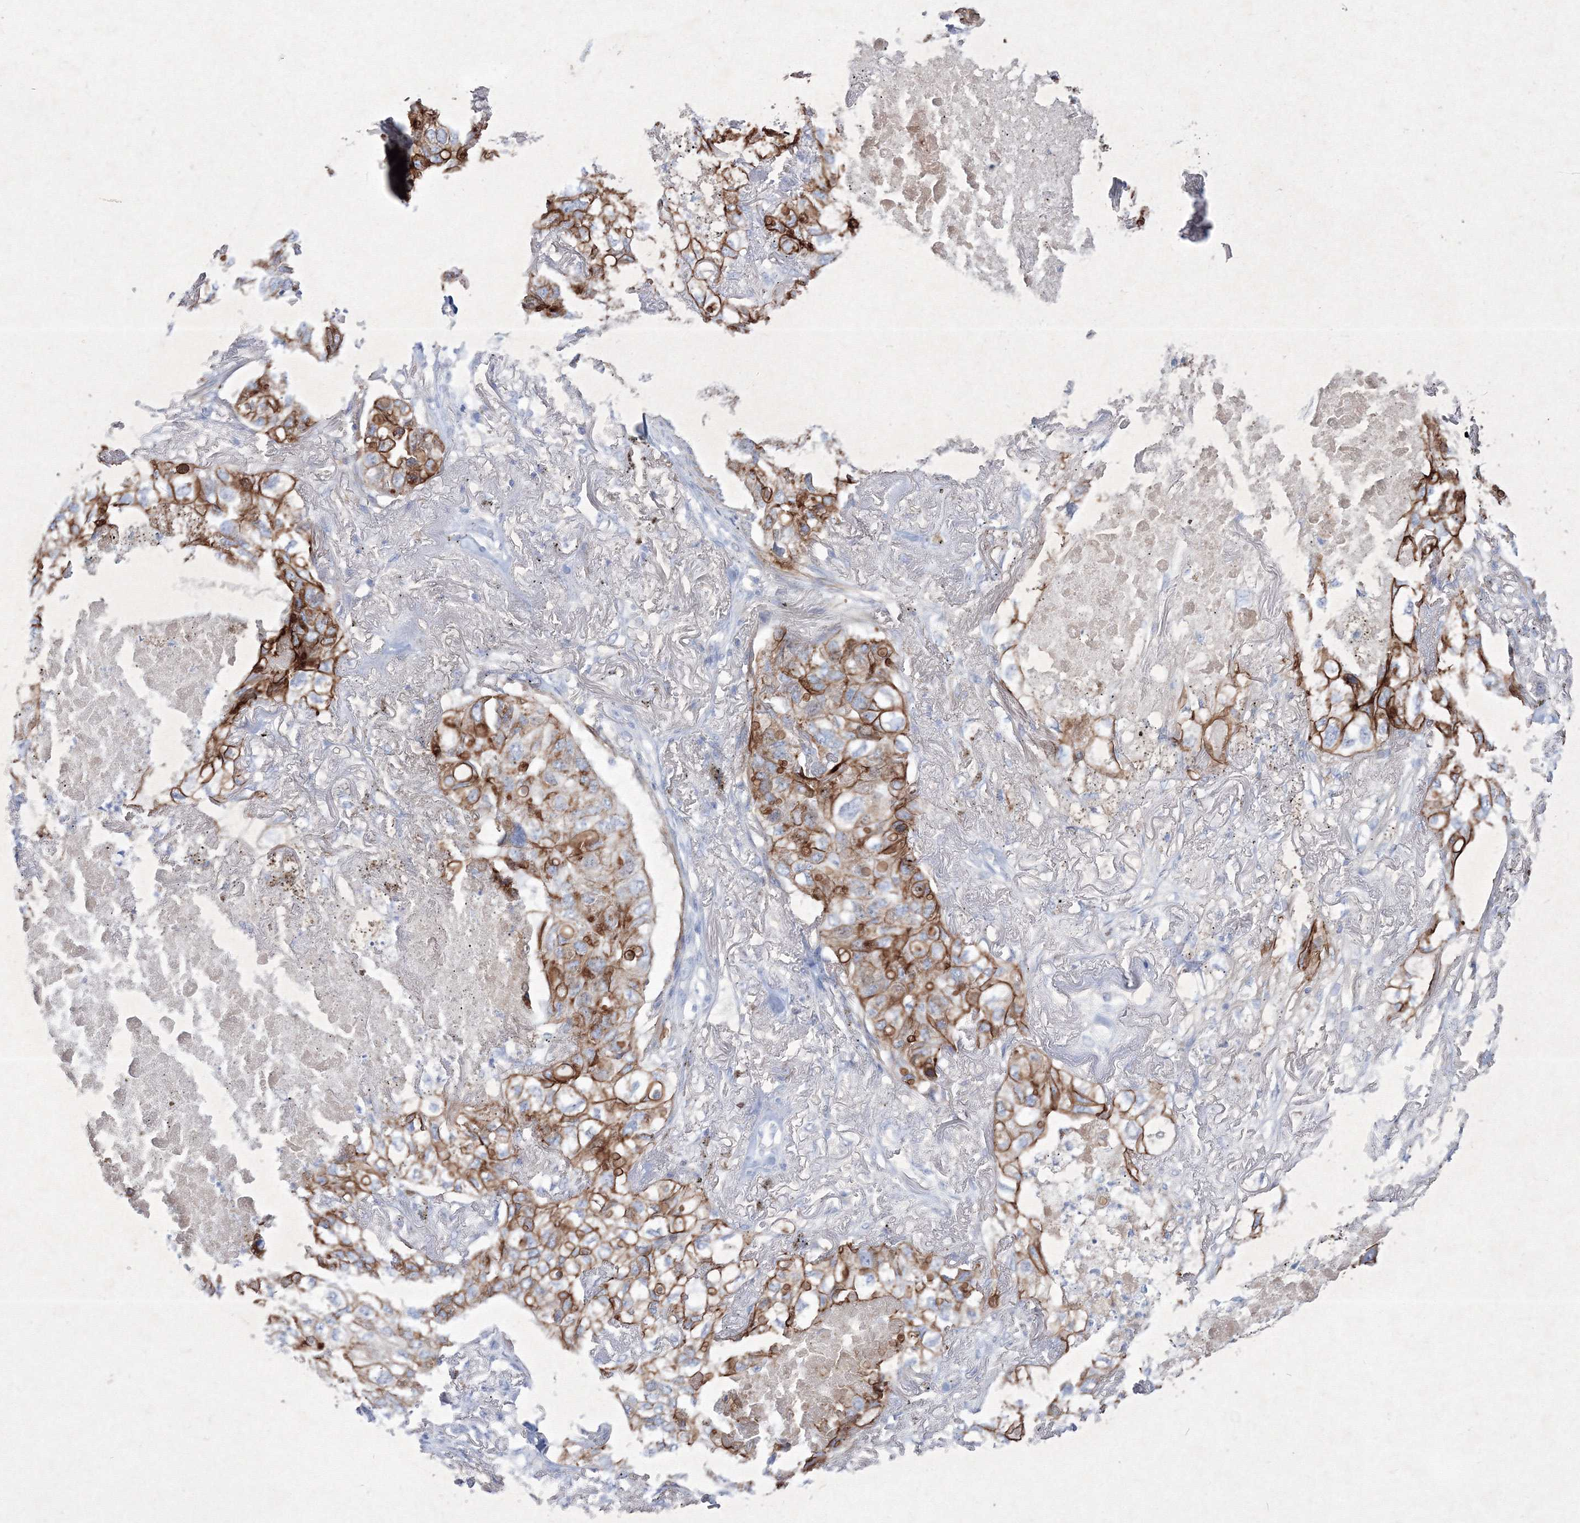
{"staining": {"intensity": "strong", "quantity": ">75%", "location": "cytoplasmic/membranous"}, "tissue": "lung cancer", "cell_type": "Tumor cells", "image_type": "cancer", "snomed": [{"axis": "morphology", "description": "Adenocarcinoma, NOS"}, {"axis": "topography", "description": "Lung"}], "caption": "IHC (DAB) staining of lung cancer reveals strong cytoplasmic/membranous protein positivity in approximately >75% of tumor cells.", "gene": "TMEM139", "patient": {"sex": "male", "age": 65}}